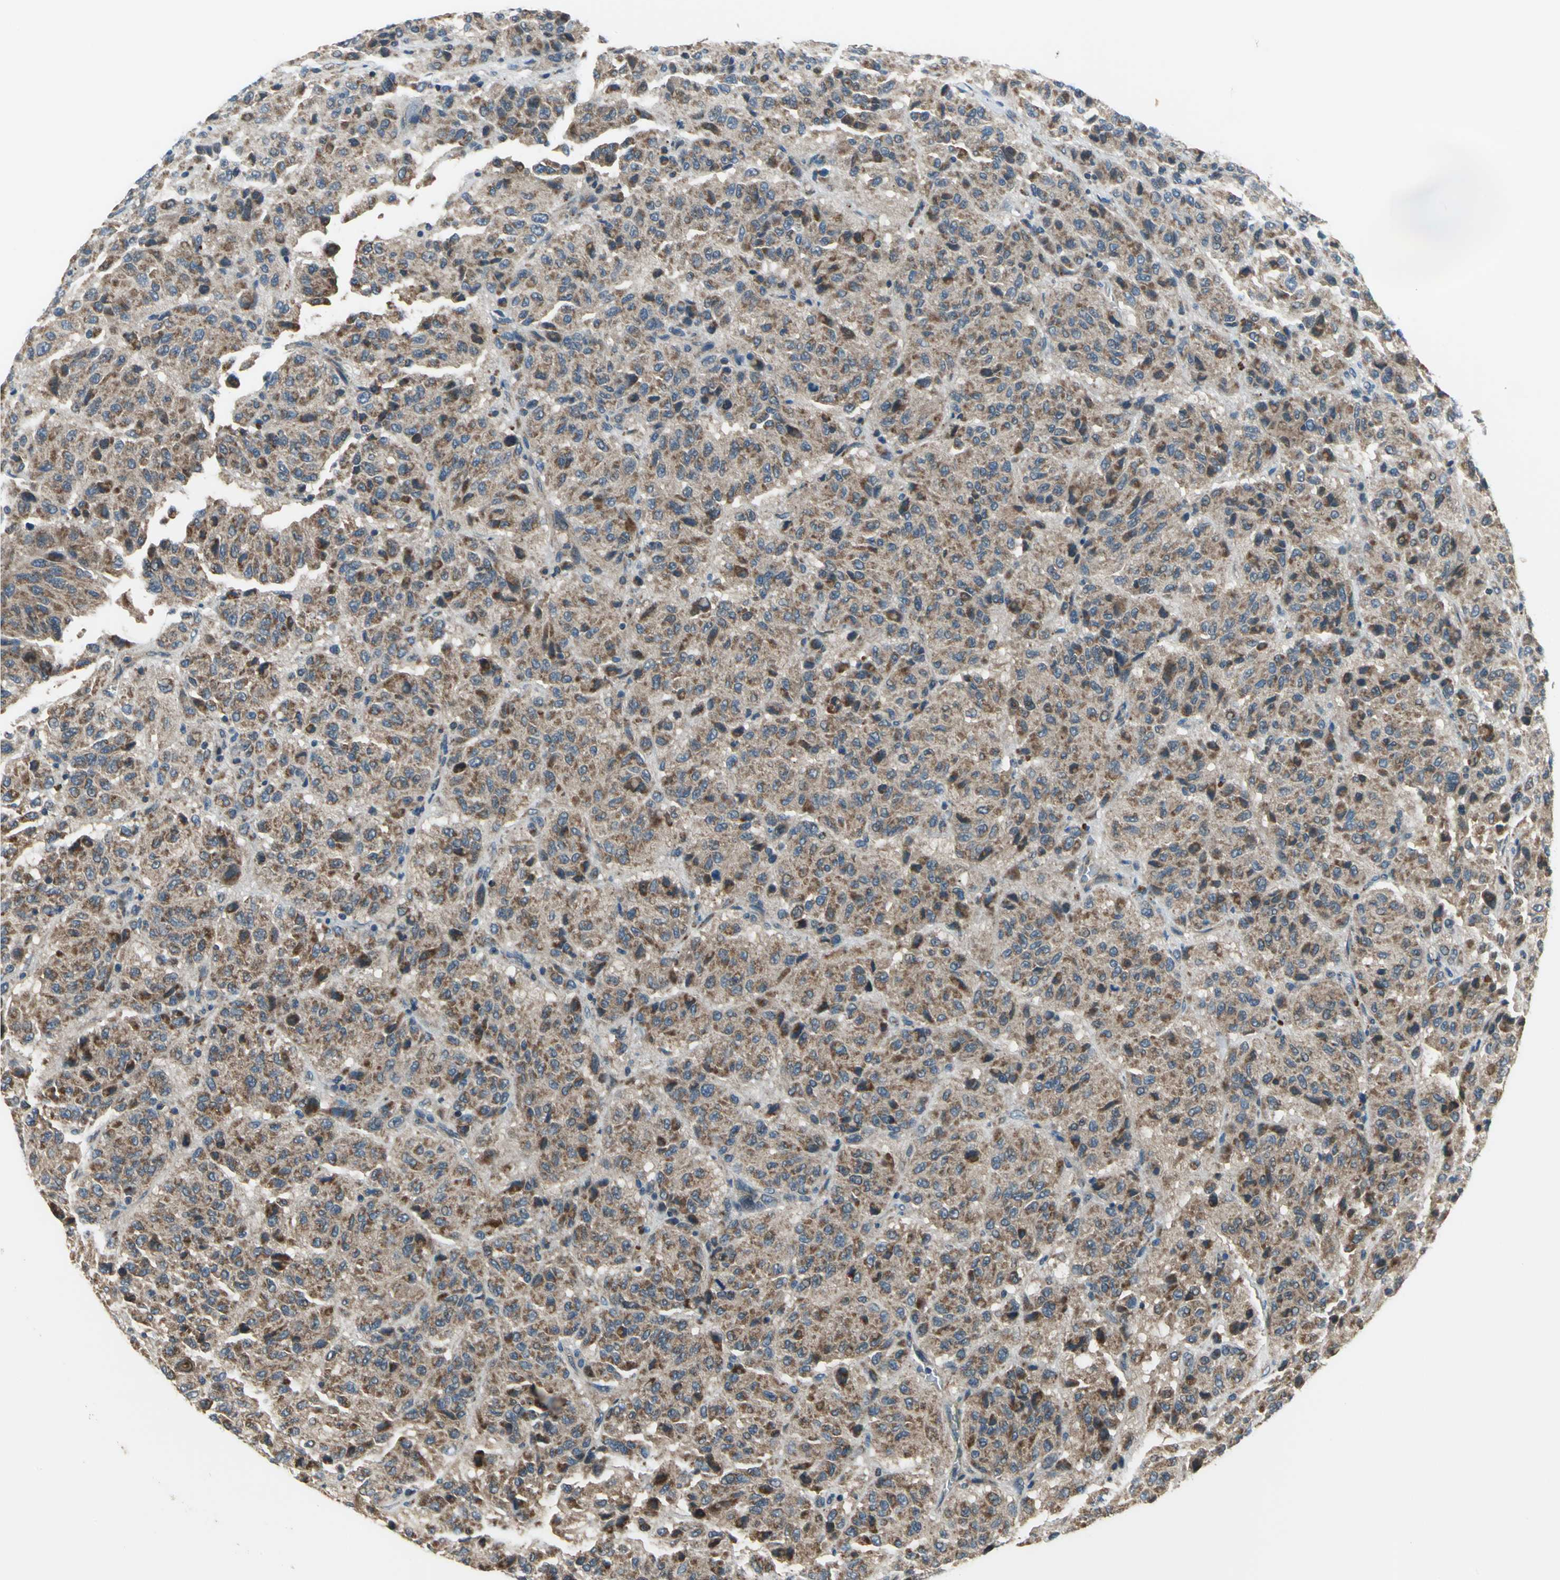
{"staining": {"intensity": "moderate", "quantity": ">75%", "location": "cytoplasmic/membranous"}, "tissue": "melanoma", "cell_type": "Tumor cells", "image_type": "cancer", "snomed": [{"axis": "morphology", "description": "Malignant melanoma, Metastatic site"}, {"axis": "topography", "description": "Lung"}], "caption": "About >75% of tumor cells in malignant melanoma (metastatic site) reveal moderate cytoplasmic/membranous protein staining as visualized by brown immunohistochemical staining.", "gene": "TRAK1", "patient": {"sex": "male", "age": 64}}